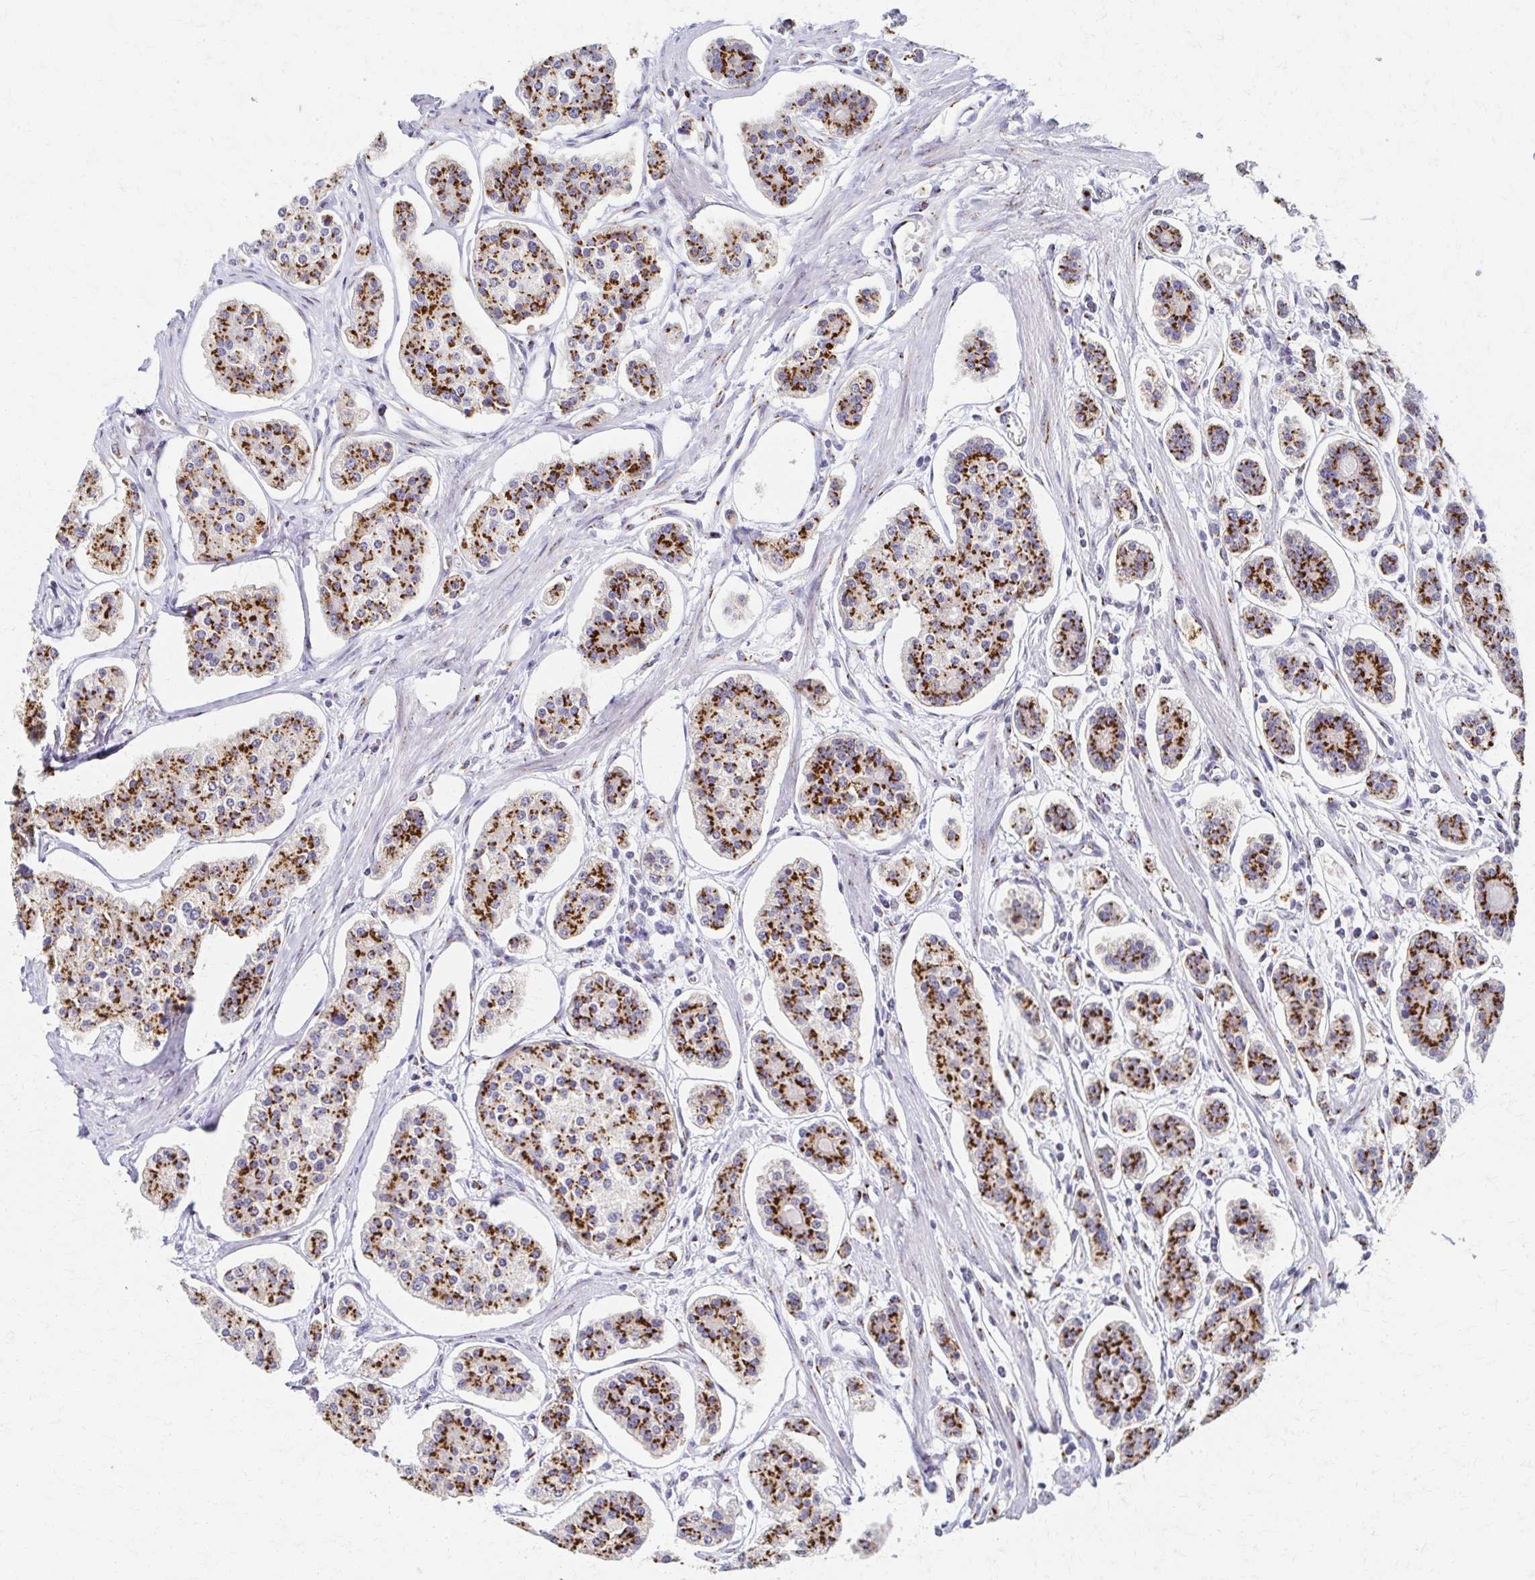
{"staining": {"intensity": "strong", "quantity": ">75%", "location": "cytoplasmic/membranous"}, "tissue": "carcinoid", "cell_type": "Tumor cells", "image_type": "cancer", "snomed": [{"axis": "morphology", "description": "Carcinoid, malignant, NOS"}, {"axis": "topography", "description": "Small intestine"}], "caption": "Protein expression analysis of carcinoid reveals strong cytoplasmic/membranous staining in approximately >75% of tumor cells. (brown staining indicates protein expression, while blue staining denotes nuclei).", "gene": "TM9SF1", "patient": {"sex": "female", "age": 65}}